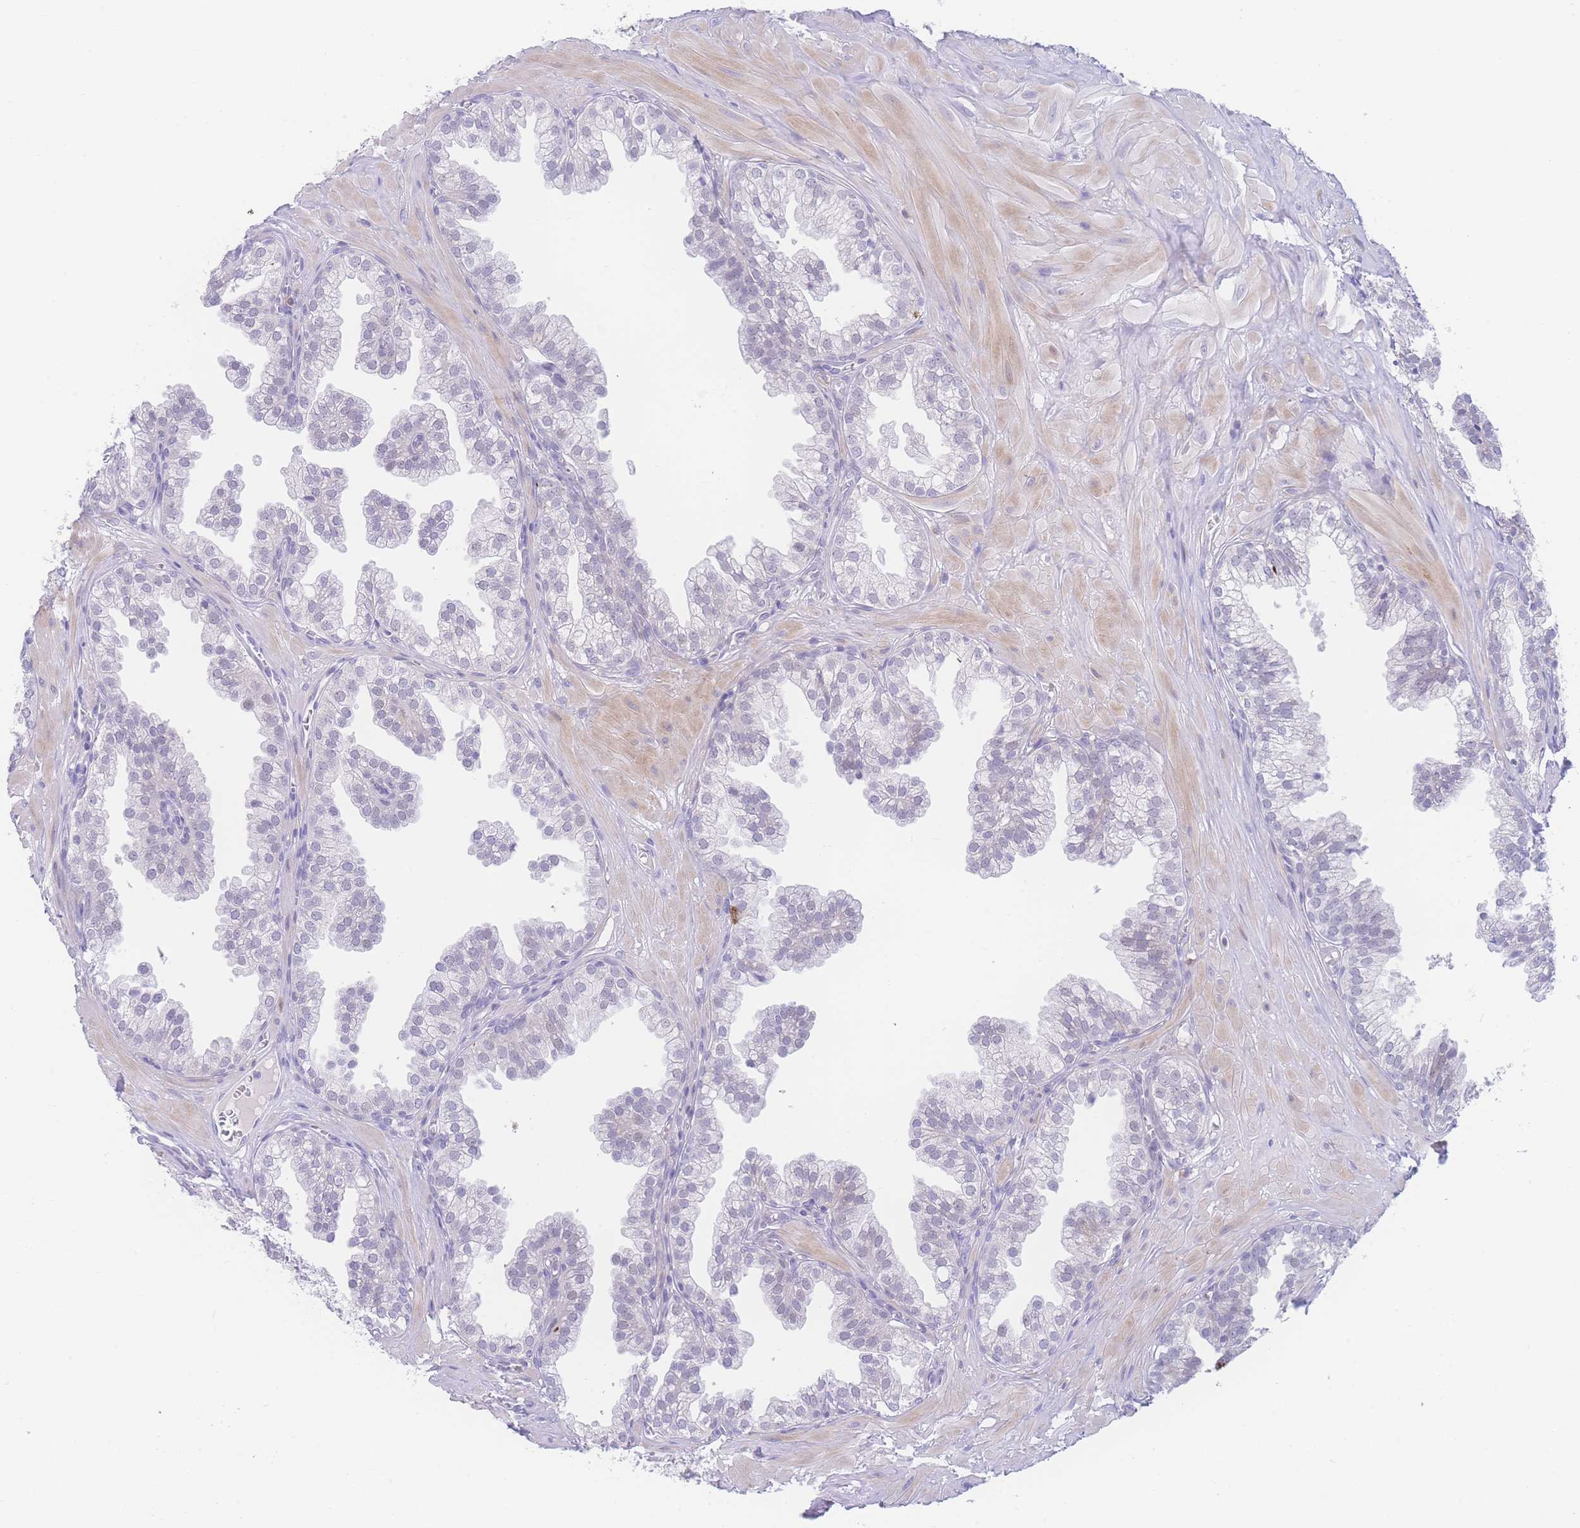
{"staining": {"intensity": "negative", "quantity": "none", "location": "none"}, "tissue": "prostate", "cell_type": "Glandular cells", "image_type": "normal", "snomed": [{"axis": "morphology", "description": "Normal tissue, NOS"}, {"axis": "topography", "description": "Prostate"}, {"axis": "topography", "description": "Peripheral nerve tissue"}], "caption": "Immunohistochemistry (IHC) photomicrograph of benign prostate stained for a protein (brown), which reveals no staining in glandular cells.", "gene": "PRSS22", "patient": {"sex": "male", "age": 55}}